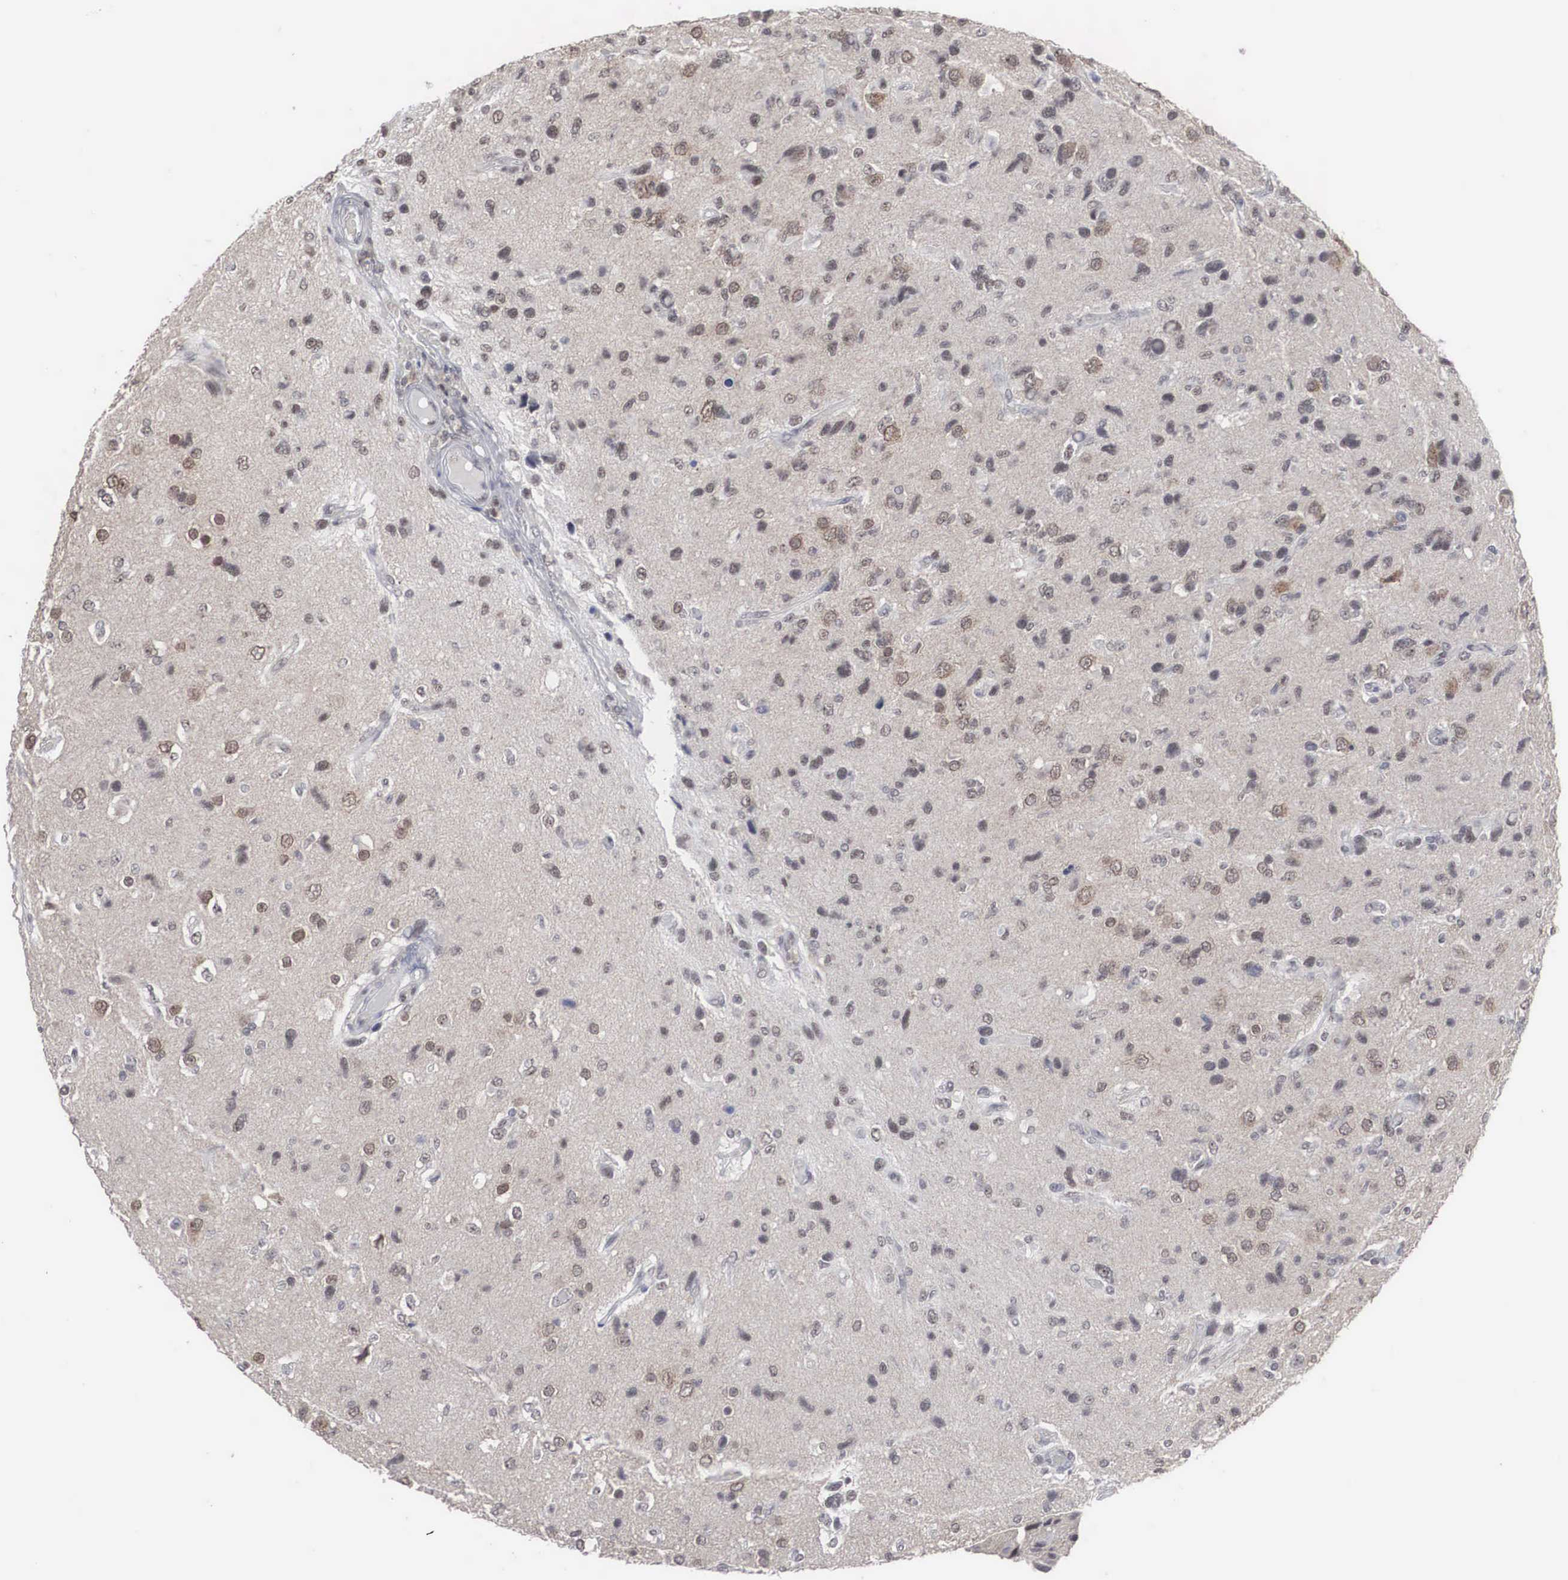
{"staining": {"intensity": "negative", "quantity": "none", "location": "none"}, "tissue": "glioma", "cell_type": "Tumor cells", "image_type": "cancer", "snomed": [{"axis": "morphology", "description": "Glioma, malignant, High grade"}, {"axis": "topography", "description": "Brain"}], "caption": "An image of human glioma is negative for staining in tumor cells.", "gene": "AUTS2", "patient": {"sex": "male", "age": 77}}